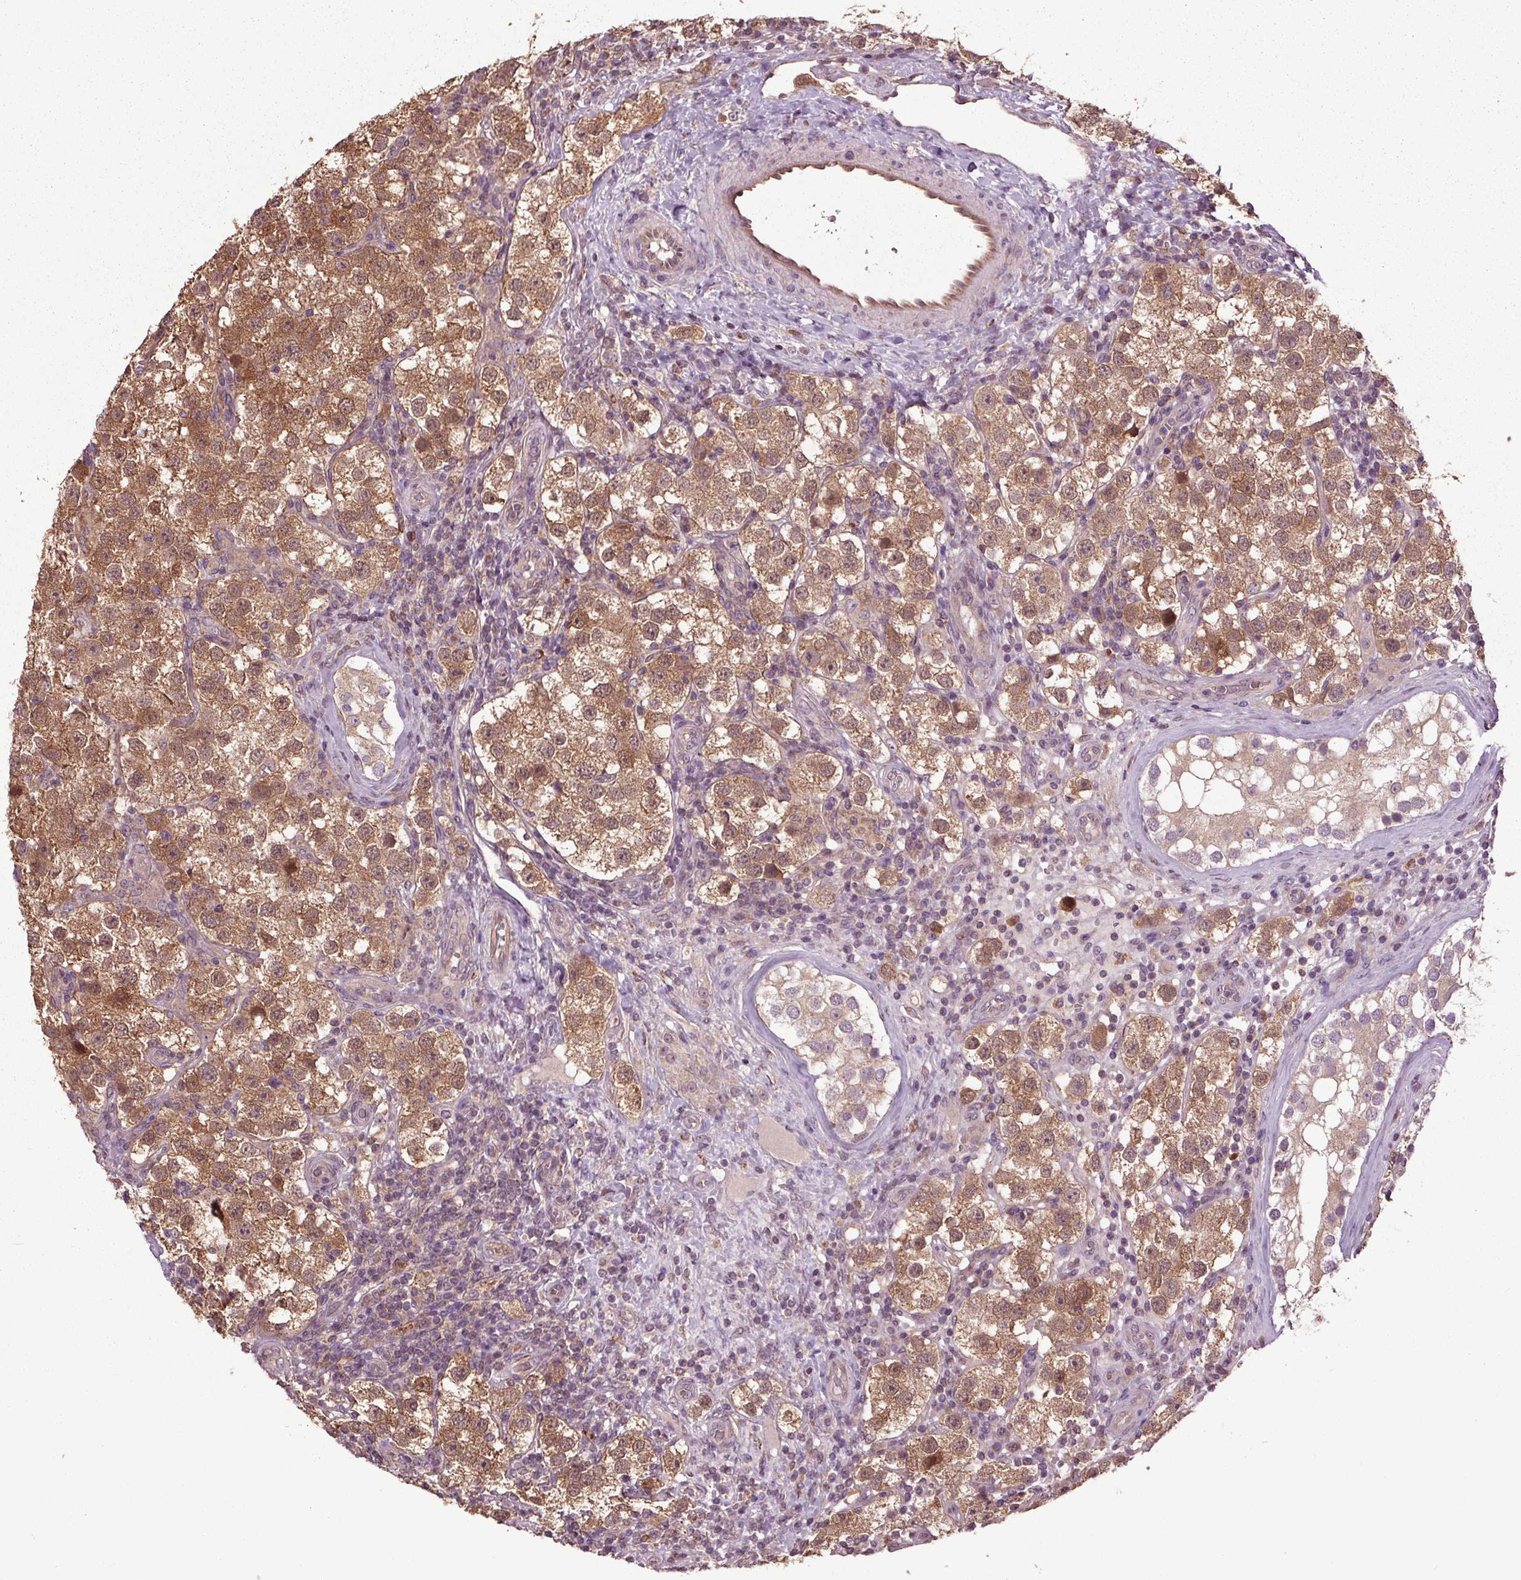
{"staining": {"intensity": "moderate", "quantity": ">75%", "location": "cytoplasmic/membranous"}, "tissue": "testis cancer", "cell_type": "Tumor cells", "image_type": "cancer", "snomed": [{"axis": "morphology", "description": "Seminoma, NOS"}, {"axis": "topography", "description": "Testis"}], "caption": "Protein staining of testis seminoma tissue reveals moderate cytoplasmic/membranous positivity in approximately >75% of tumor cells. (Stains: DAB in brown, nuclei in blue, Microscopy: brightfield microscopy at high magnification).", "gene": "RNPEP", "patient": {"sex": "male", "age": 37}}